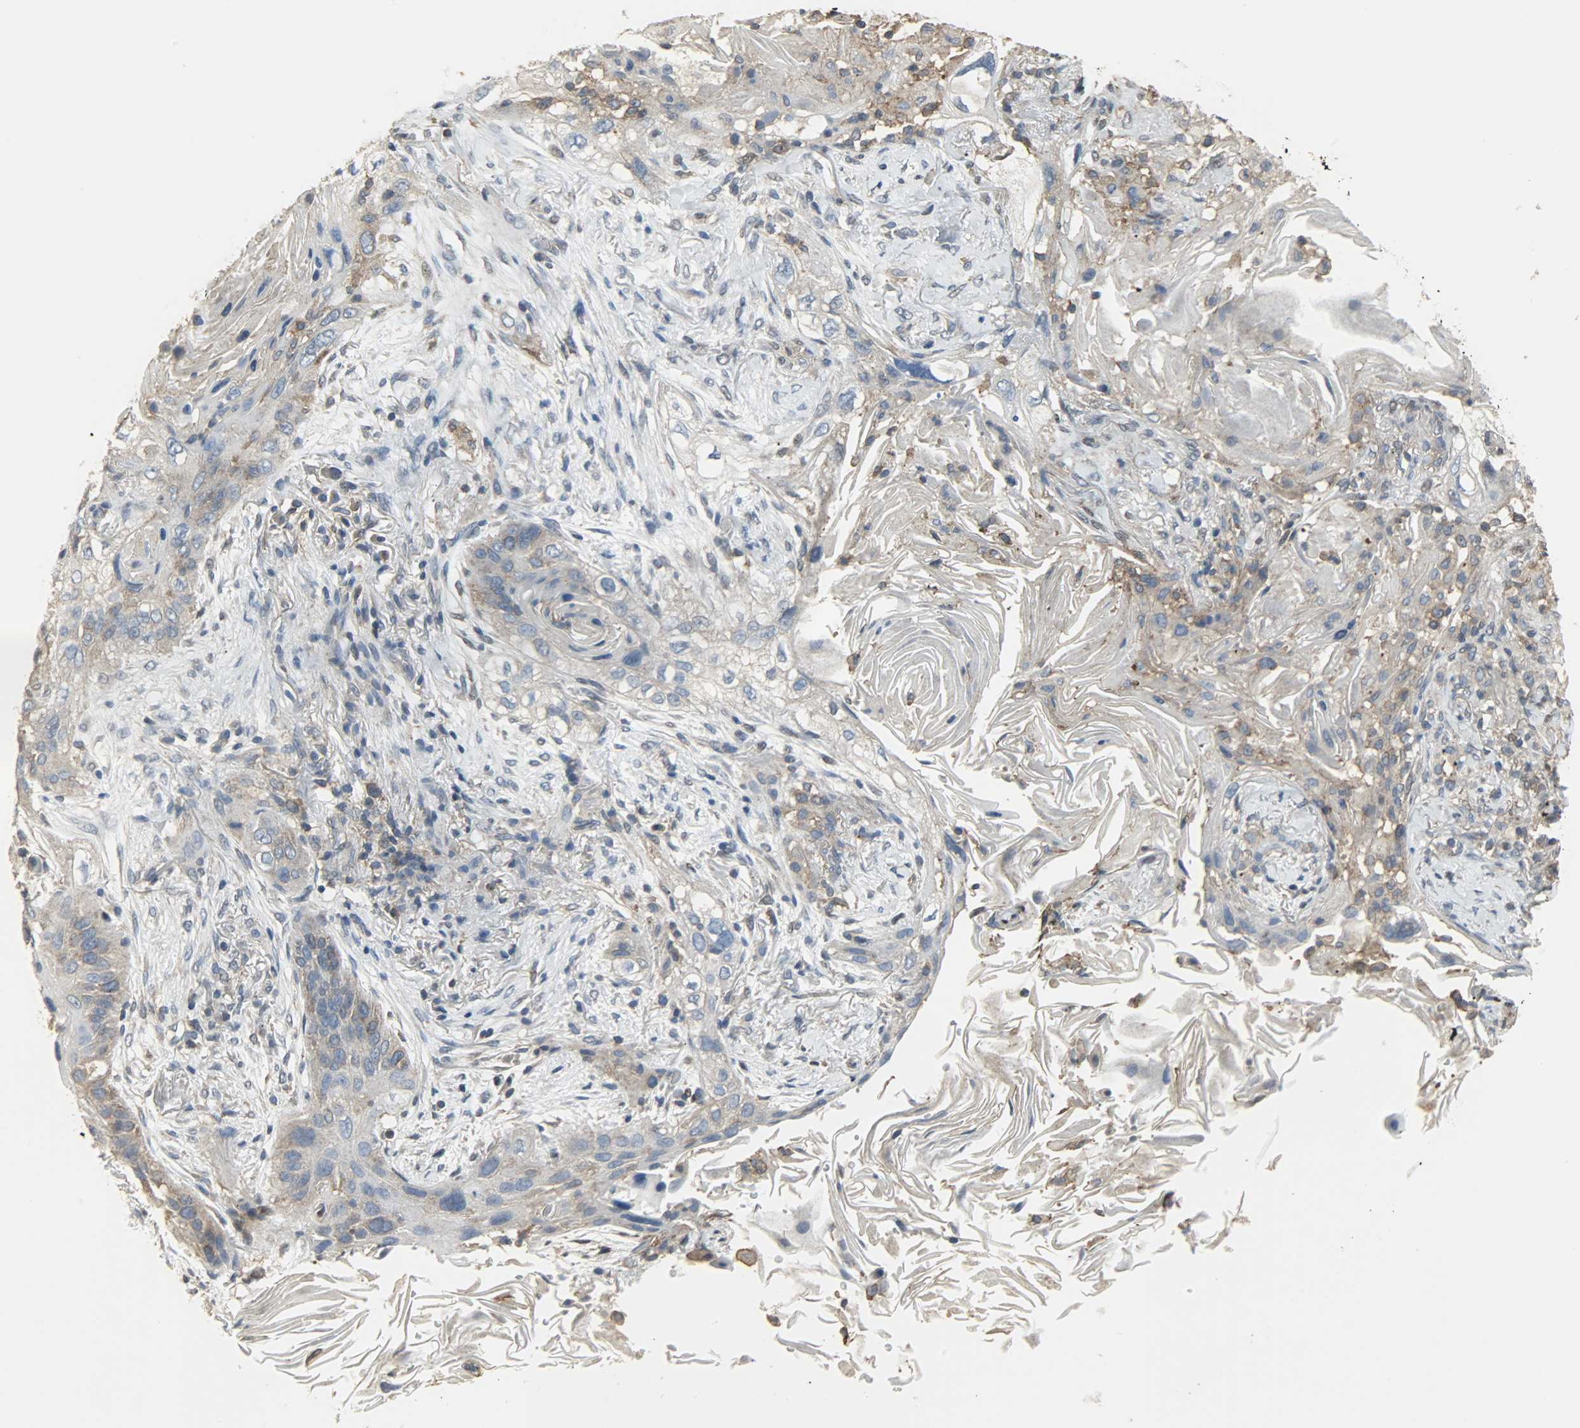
{"staining": {"intensity": "weak", "quantity": ">75%", "location": "cytoplasmic/membranous"}, "tissue": "lung cancer", "cell_type": "Tumor cells", "image_type": "cancer", "snomed": [{"axis": "morphology", "description": "Squamous cell carcinoma, NOS"}, {"axis": "topography", "description": "Lung"}], "caption": "High-magnification brightfield microscopy of lung cancer (squamous cell carcinoma) stained with DAB (brown) and counterstained with hematoxylin (blue). tumor cells exhibit weak cytoplasmic/membranous staining is present in about>75% of cells.", "gene": "DNAJA4", "patient": {"sex": "female", "age": 67}}